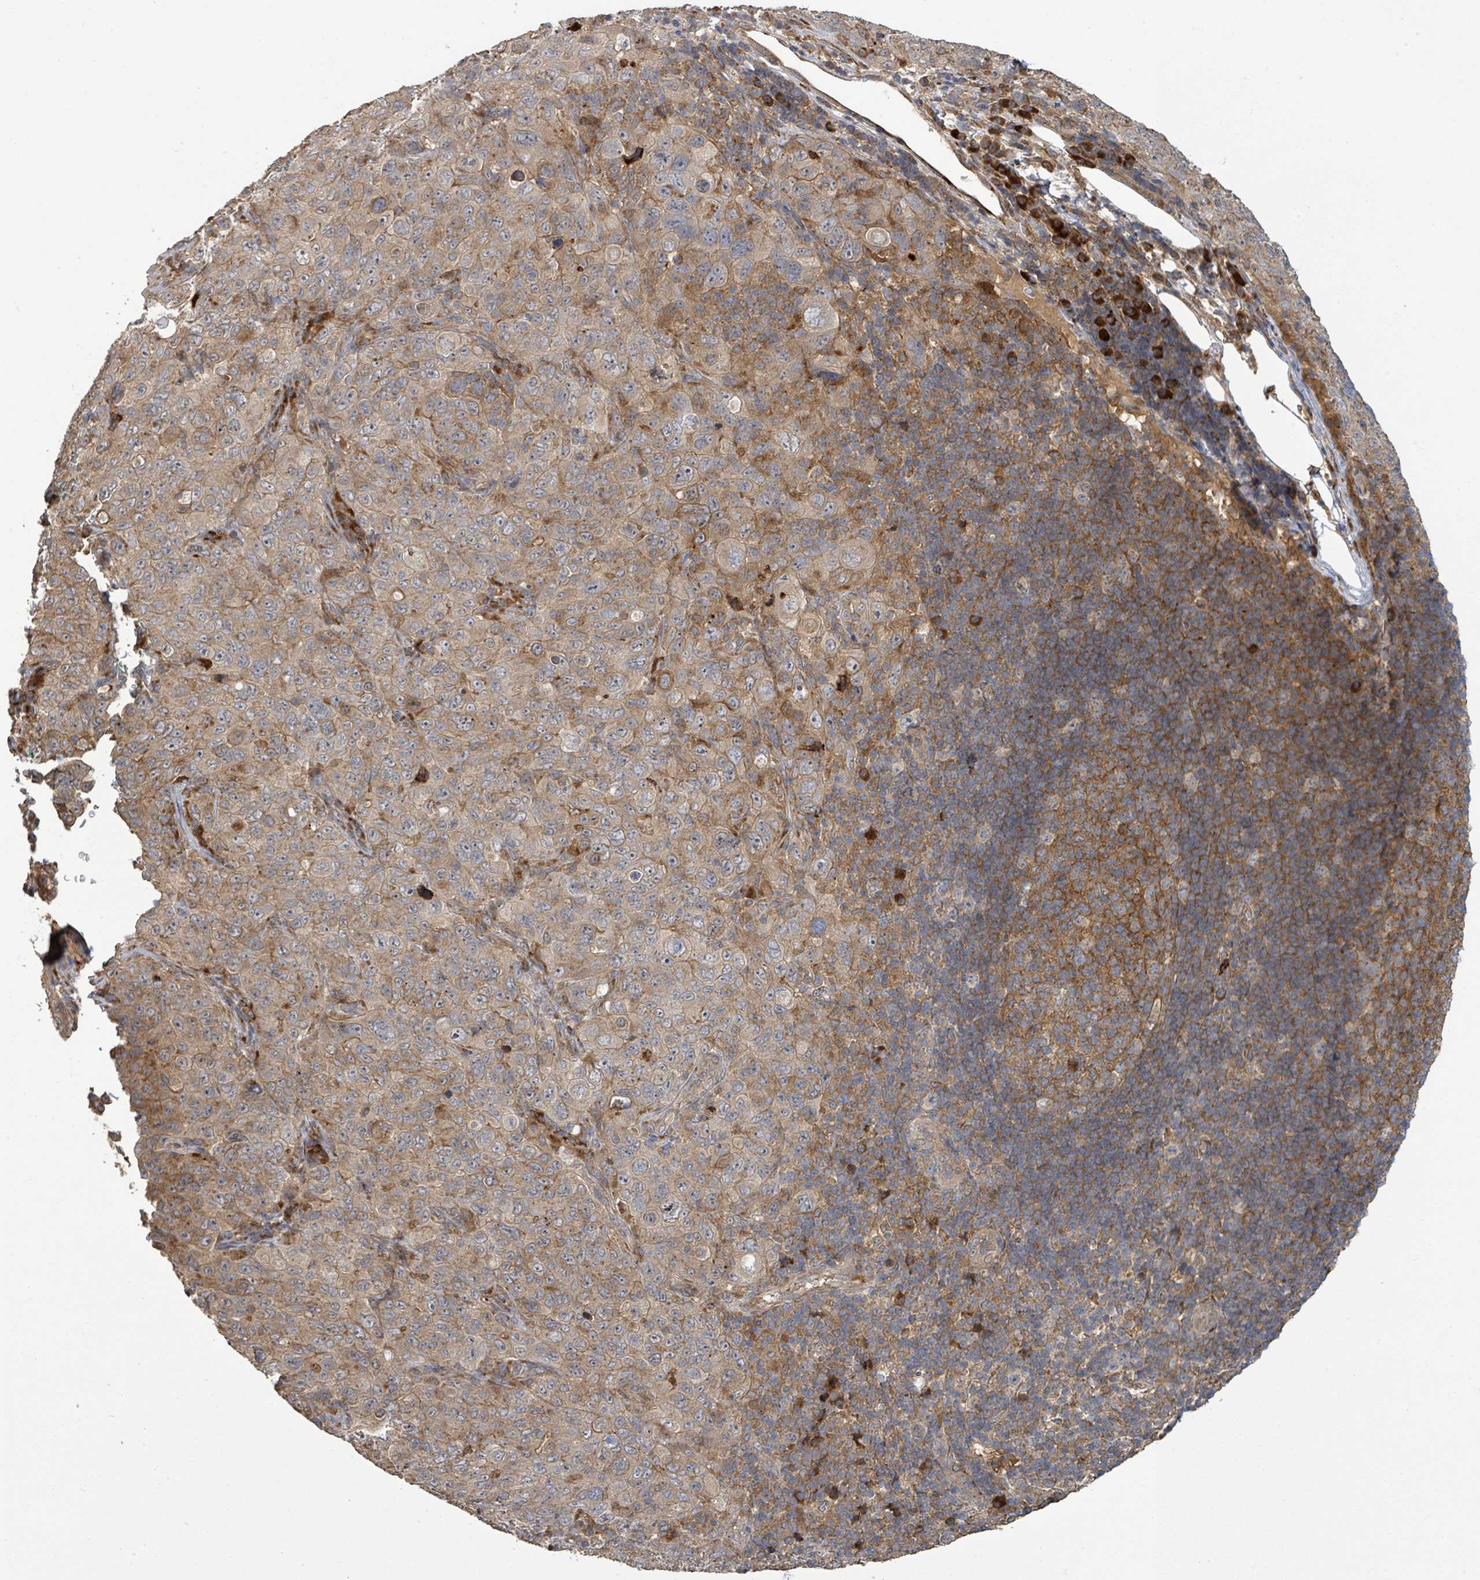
{"staining": {"intensity": "moderate", "quantity": "25%-75%", "location": "cytoplasmic/membranous"}, "tissue": "pancreatic cancer", "cell_type": "Tumor cells", "image_type": "cancer", "snomed": [{"axis": "morphology", "description": "Adenocarcinoma, NOS"}, {"axis": "topography", "description": "Pancreas"}], "caption": "About 25%-75% of tumor cells in pancreatic cancer (adenocarcinoma) demonstrate moderate cytoplasmic/membranous protein expression as visualized by brown immunohistochemical staining.", "gene": "STARD4", "patient": {"sex": "male", "age": 68}}